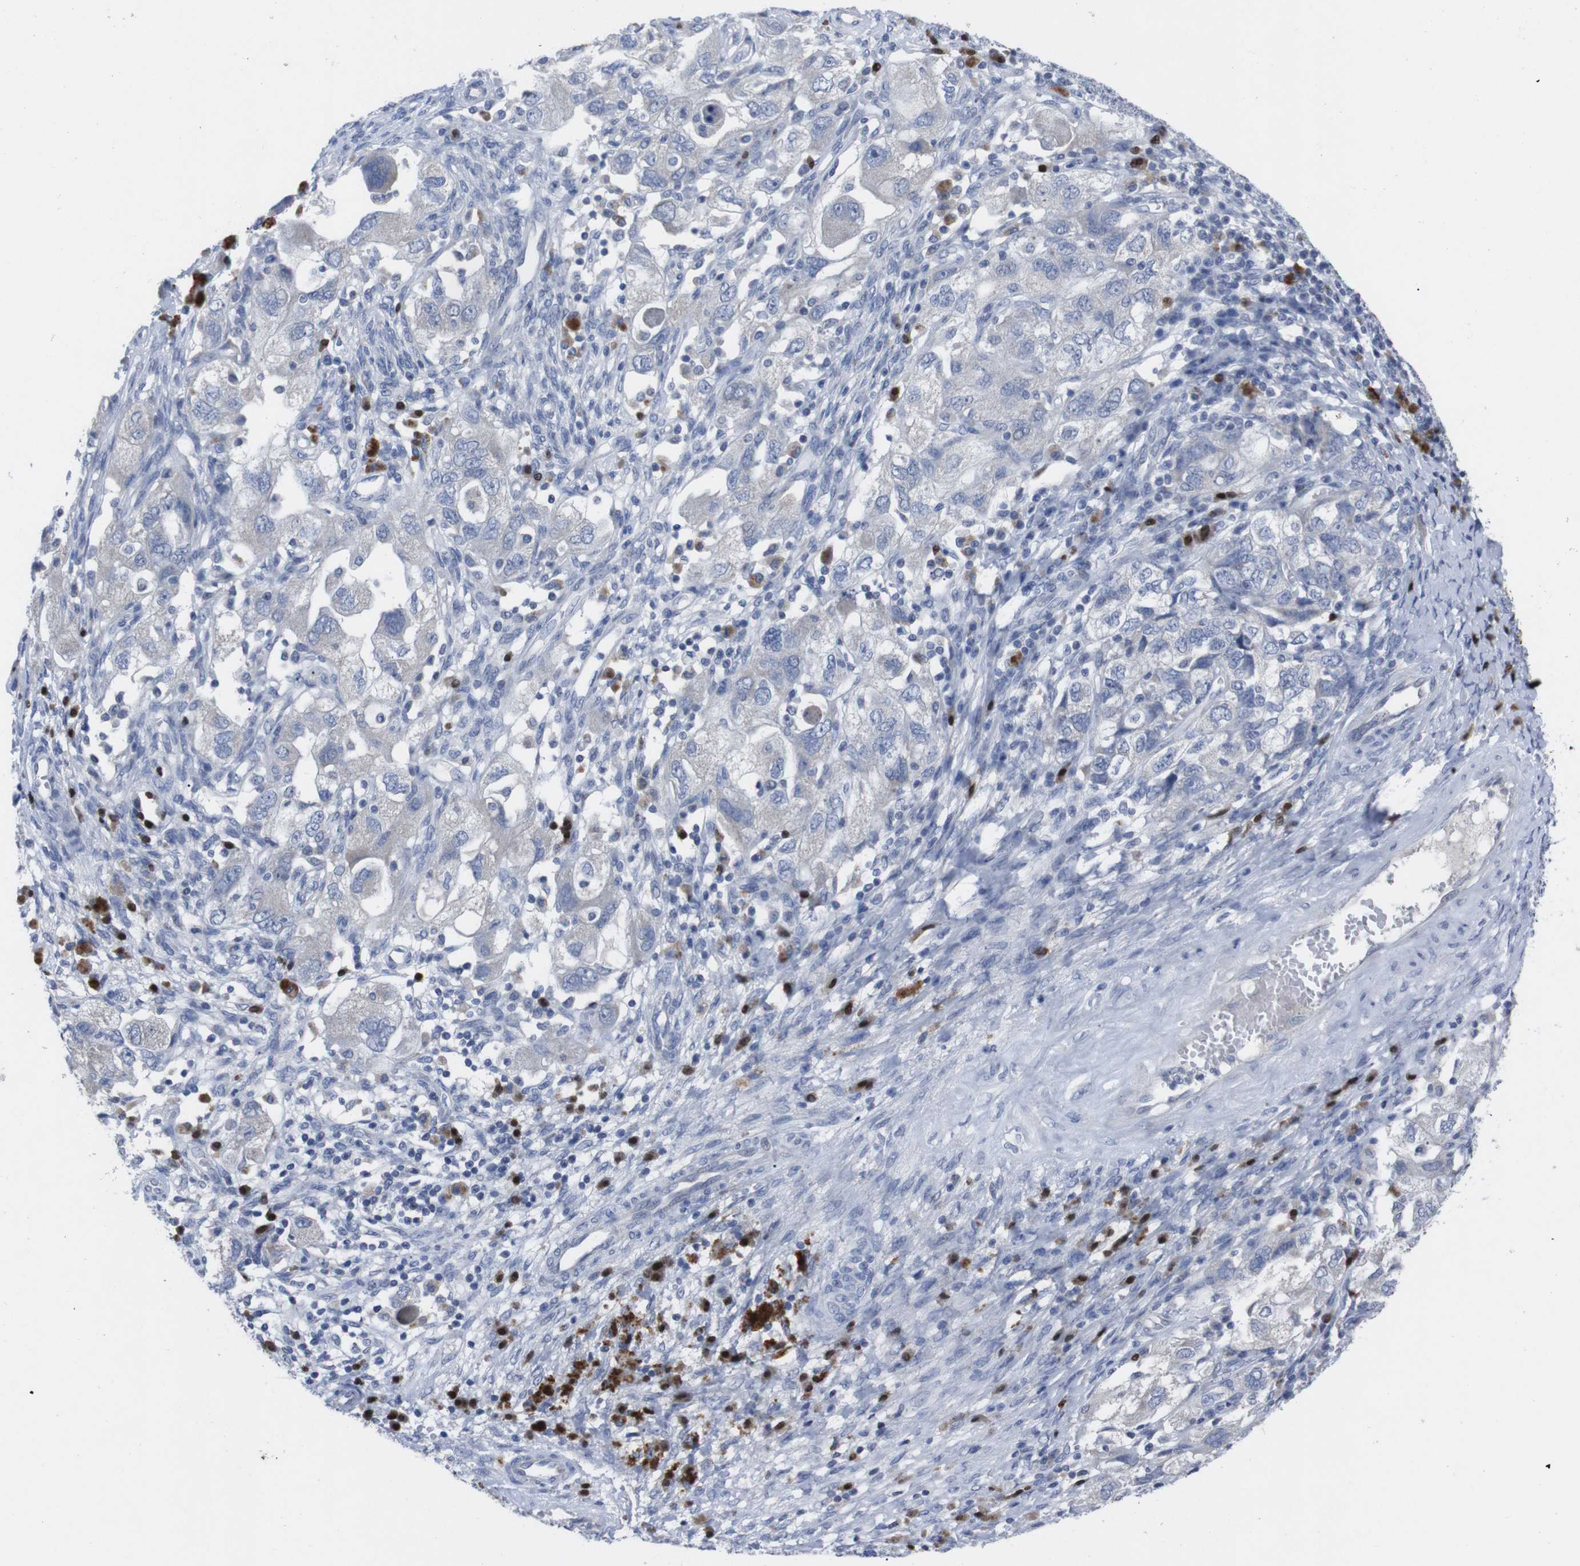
{"staining": {"intensity": "negative", "quantity": "none", "location": "none"}, "tissue": "ovarian cancer", "cell_type": "Tumor cells", "image_type": "cancer", "snomed": [{"axis": "morphology", "description": "Carcinoma, NOS"}, {"axis": "morphology", "description": "Cystadenocarcinoma, serous, NOS"}, {"axis": "topography", "description": "Ovary"}], "caption": "High magnification brightfield microscopy of ovarian serous cystadenocarcinoma stained with DAB (3,3'-diaminobenzidine) (brown) and counterstained with hematoxylin (blue): tumor cells show no significant expression. The staining is performed using DAB brown chromogen with nuclei counter-stained in using hematoxylin.", "gene": "IRF4", "patient": {"sex": "female", "age": 69}}